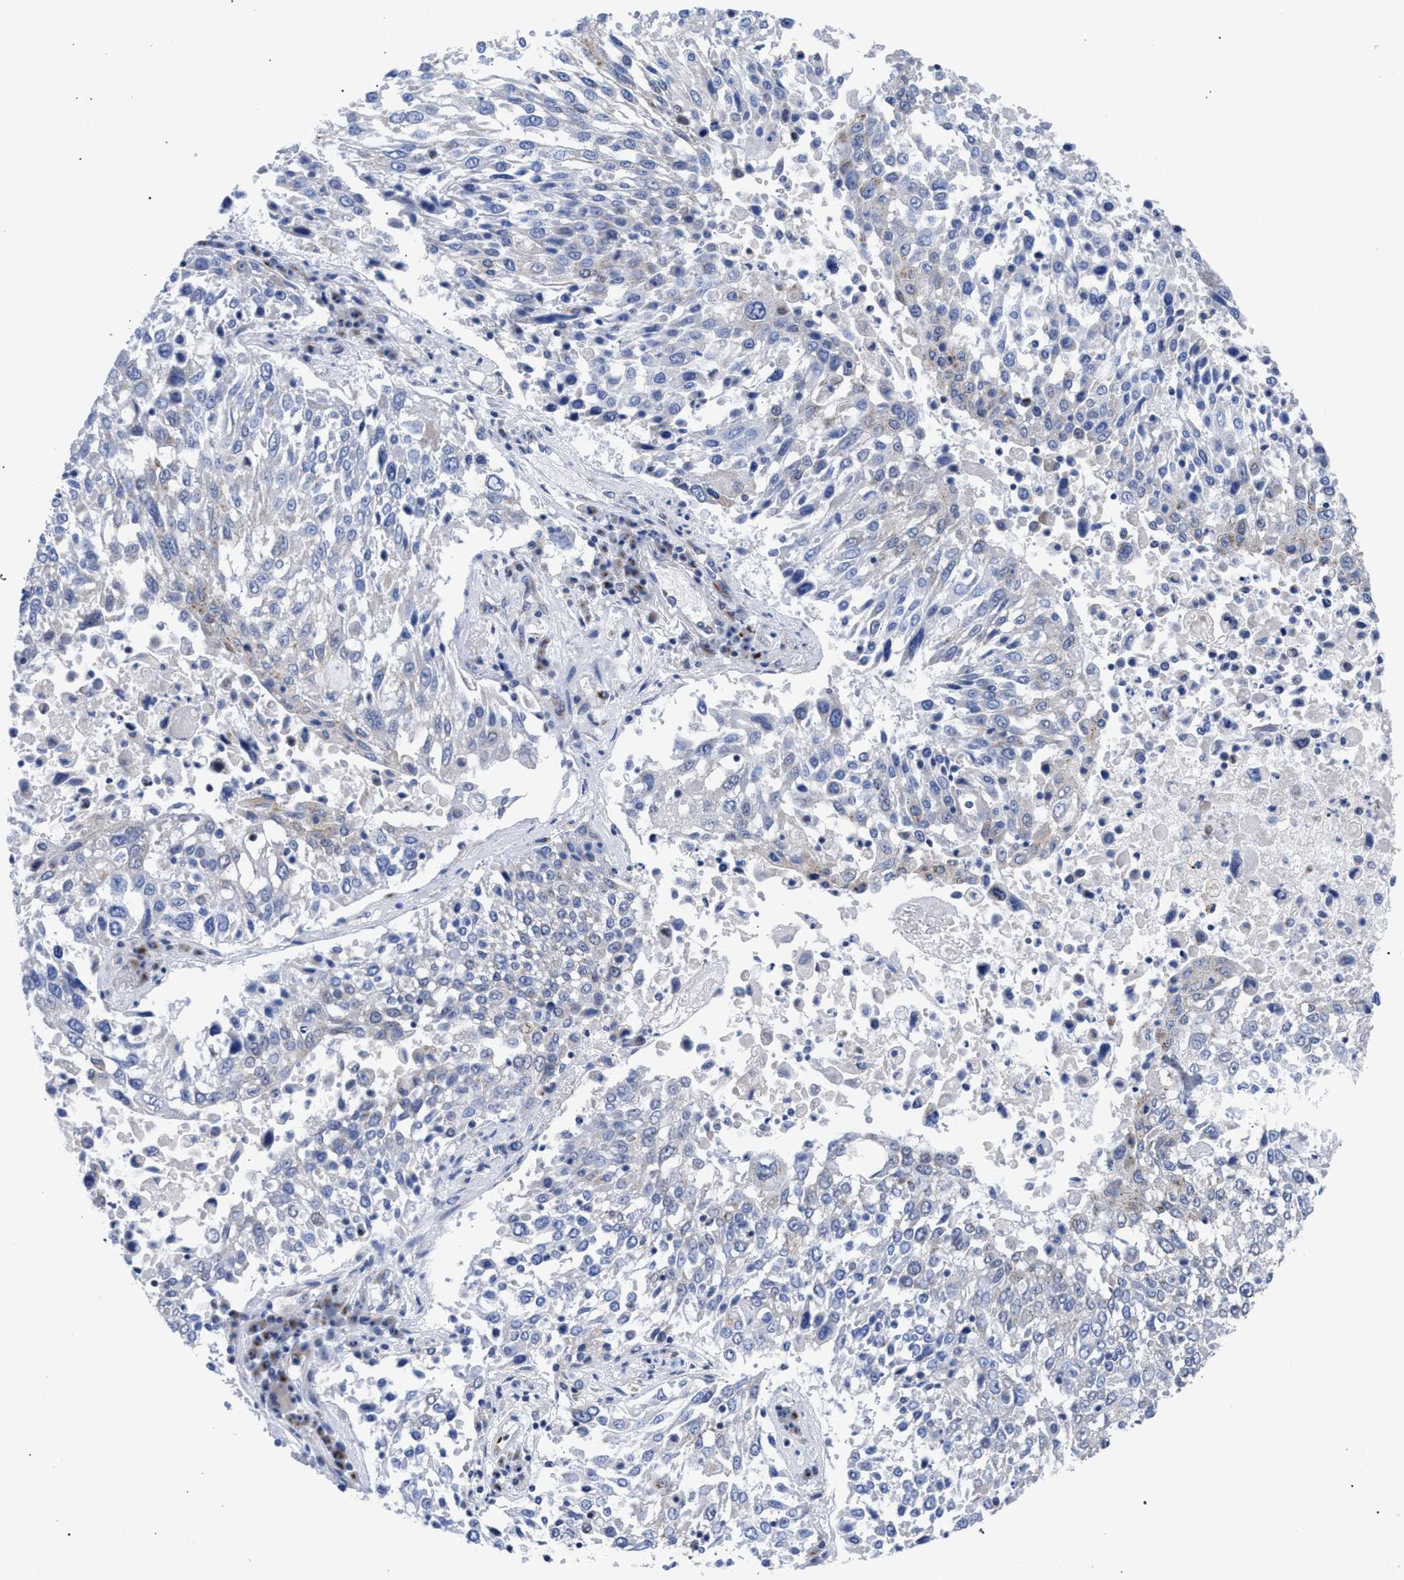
{"staining": {"intensity": "negative", "quantity": "none", "location": "none"}, "tissue": "lung cancer", "cell_type": "Tumor cells", "image_type": "cancer", "snomed": [{"axis": "morphology", "description": "Squamous cell carcinoma, NOS"}, {"axis": "topography", "description": "Lung"}], "caption": "Human lung cancer (squamous cell carcinoma) stained for a protein using immunohistochemistry displays no expression in tumor cells.", "gene": "GOLGA2", "patient": {"sex": "male", "age": 65}}